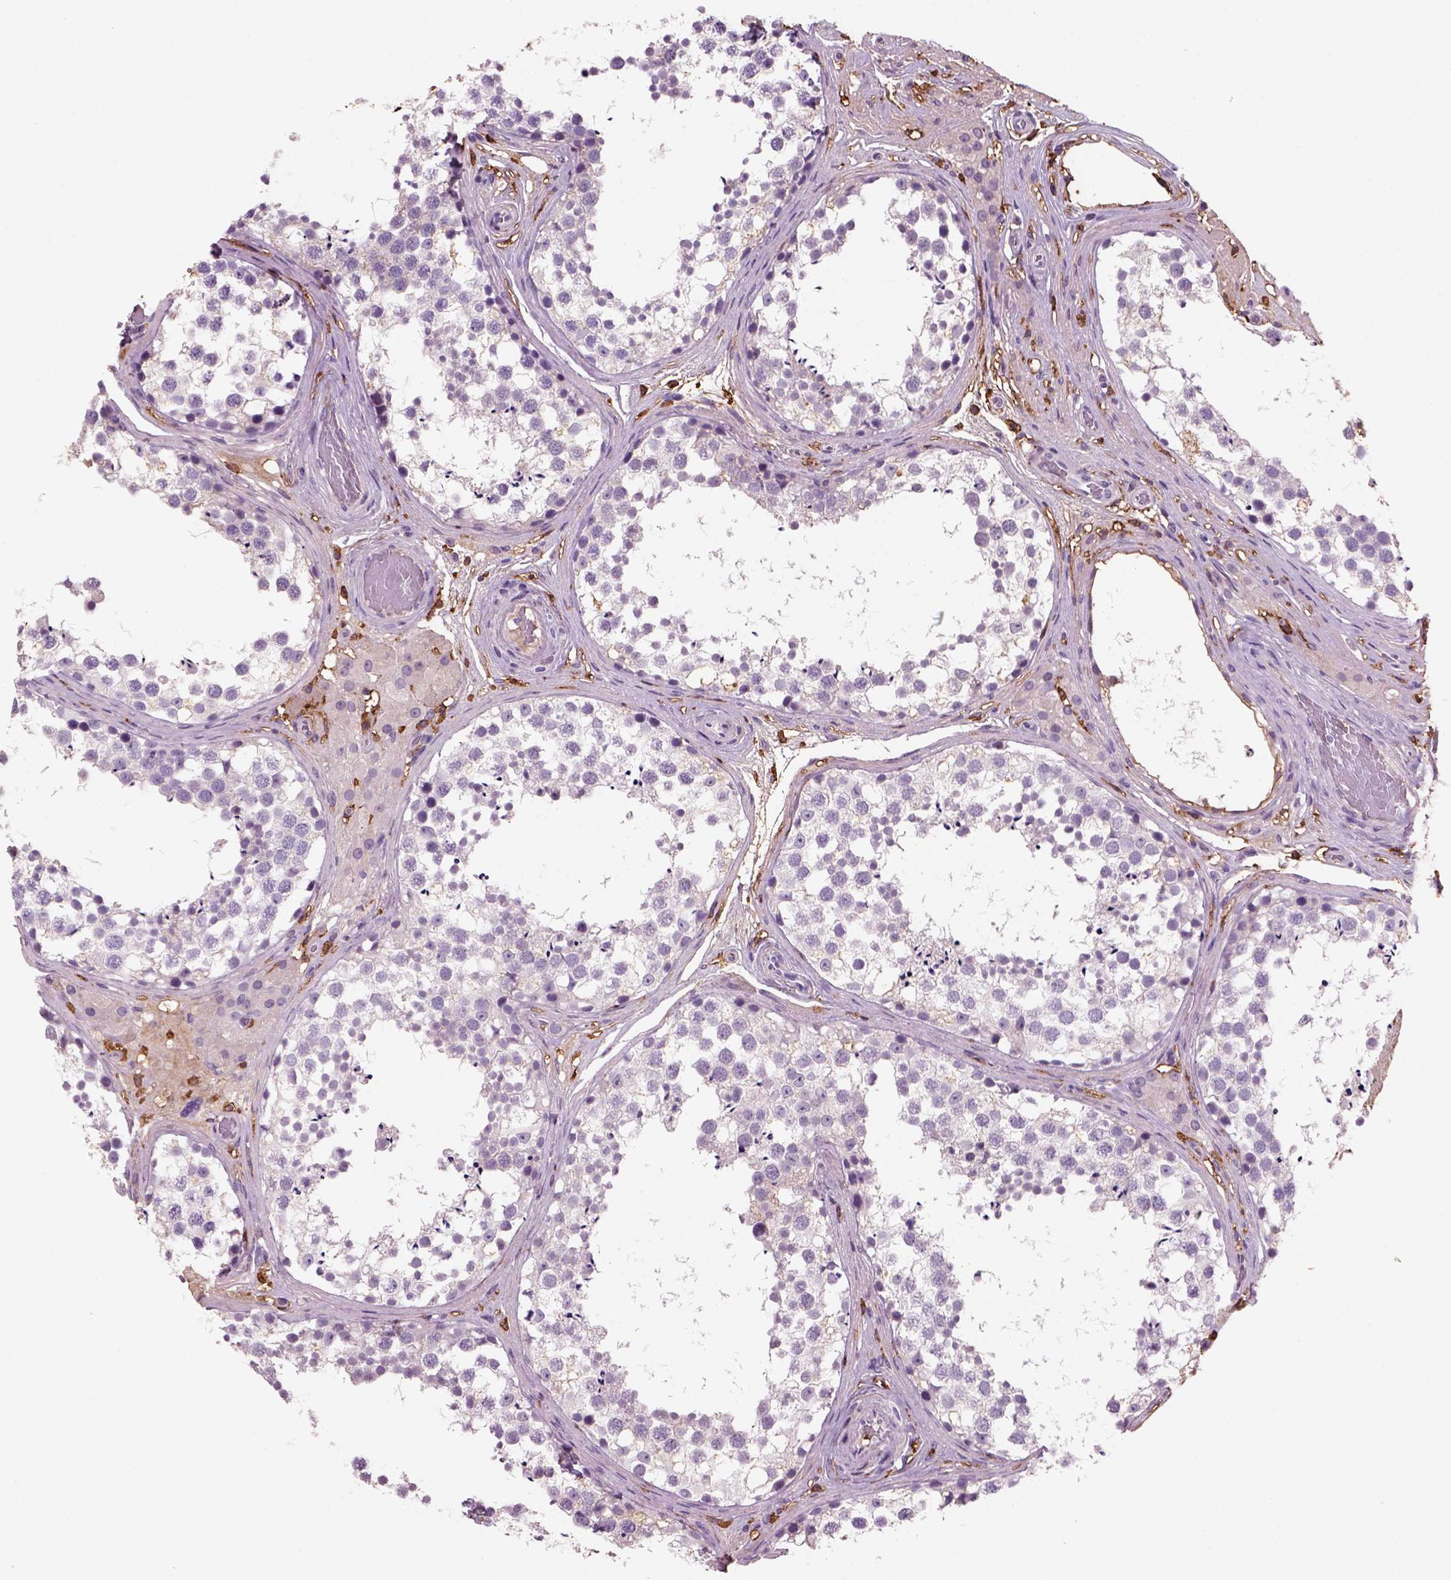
{"staining": {"intensity": "negative", "quantity": "none", "location": "none"}, "tissue": "testis", "cell_type": "Cells in seminiferous ducts", "image_type": "normal", "snomed": [{"axis": "morphology", "description": "Normal tissue, NOS"}, {"axis": "morphology", "description": "Seminoma, NOS"}, {"axis": "topography", "description": "Testis"}], "caption": "Image shows no significant protein staining in cells in seminiferous ducts of unremarkable testis. Brightfield microscopy of immunohistochemistry (IHC) stained with DAB (3,3'-diaminobenzidine) (brown) and hematoxylin (blue), captured at high magnification.", "gene": "CD14", "patient": {"sex": "male", "age": 65}}